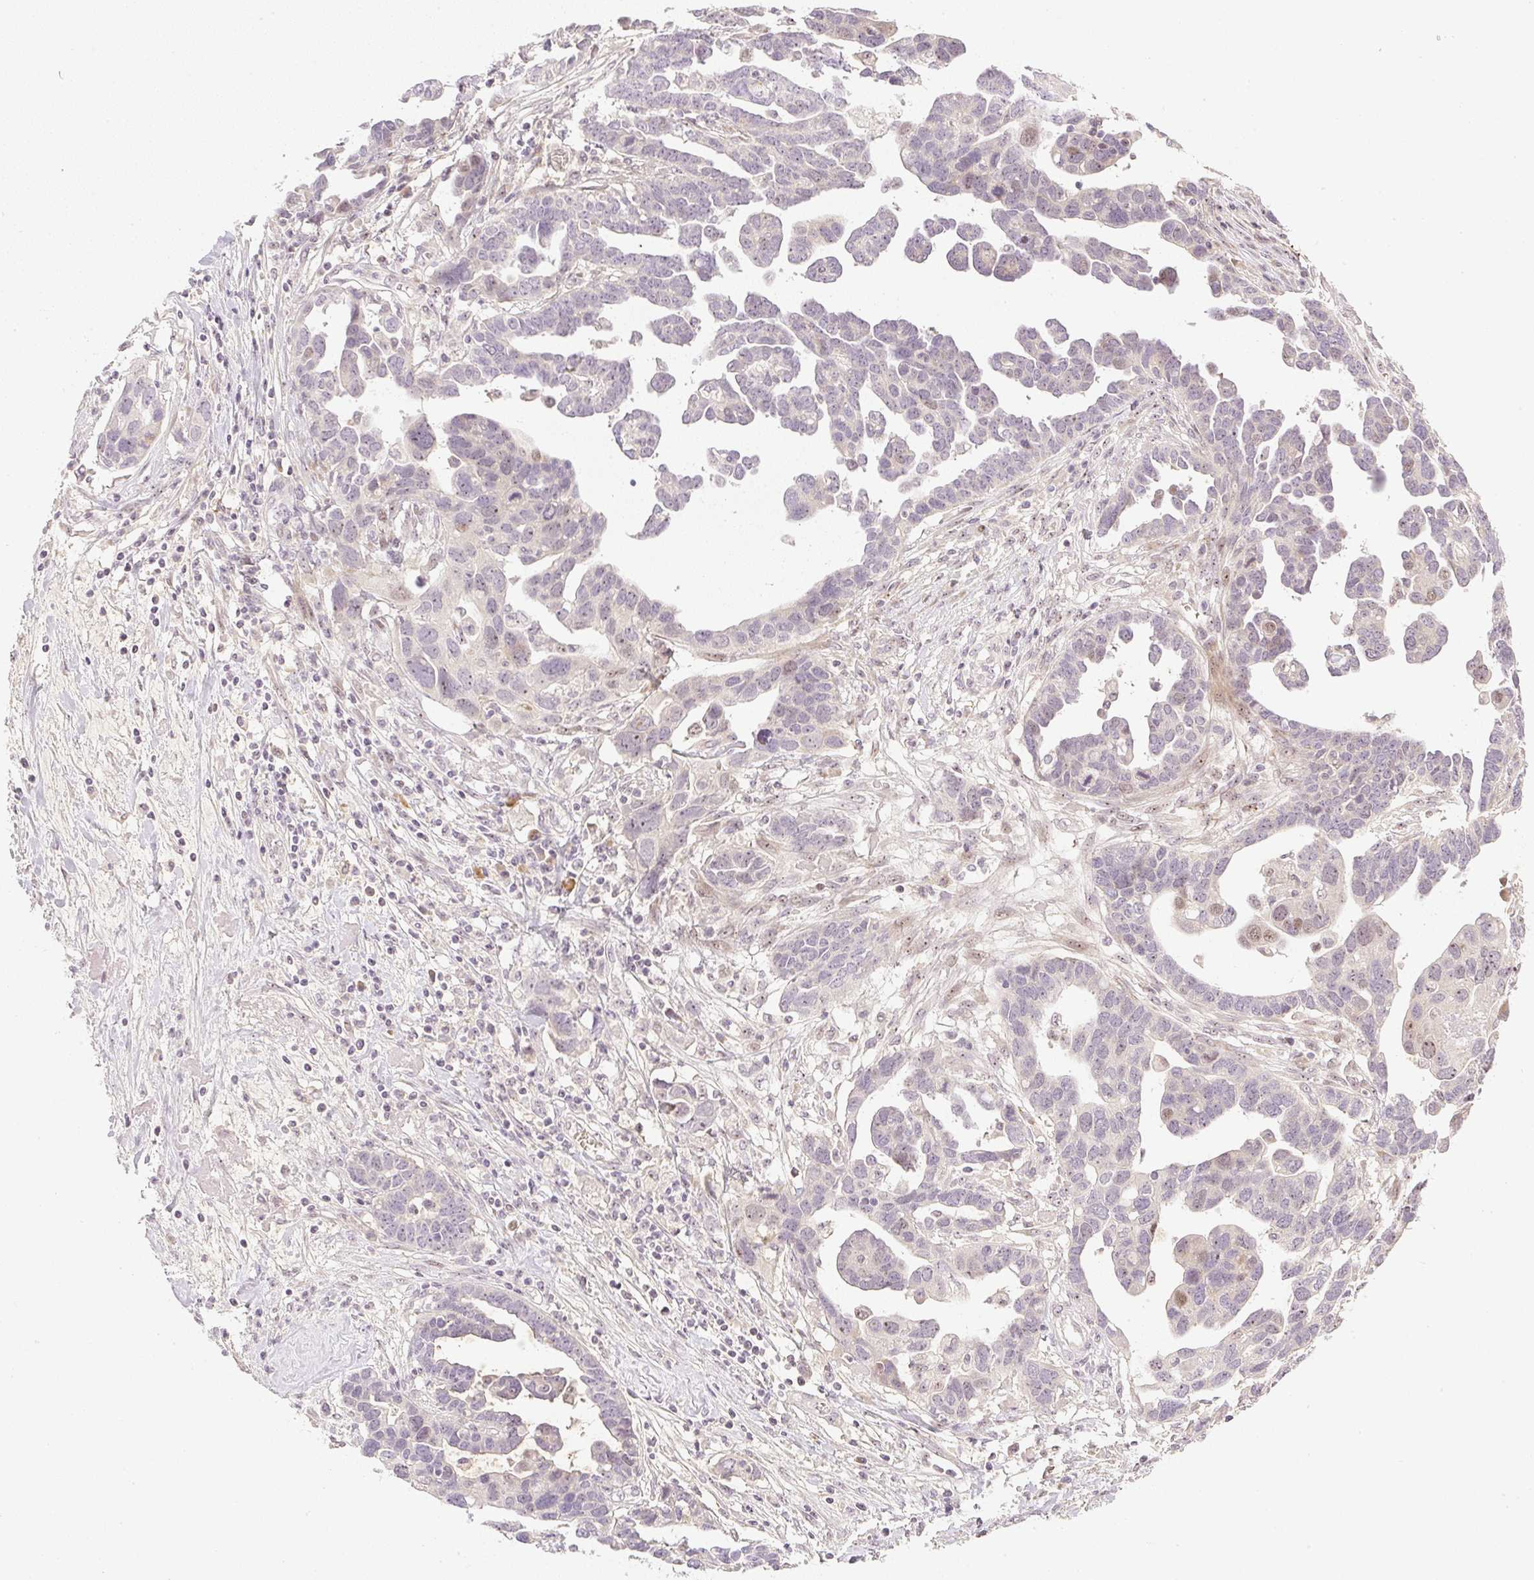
{"staining": {"intensity": "moderate", "quantity": "<25%", "location": "nuclear"}, "tissue": "ovarian cancer", "cell_type": "Tumor cells", "image_type": "cancer", "snomed": [{"axis": "morphology", "description": "Cystadenocarcinoma, serous, NOS"}, {"axis": "topography", "description": "Ovary"}], "caption": "Brown immunohistochemical staining in ovarian serous cystadenocarcinoma demonstrates moderate nuclear expression in about <25% of tumor cells.", "gene": "AAR2", "patient": {"sex": "female", "age": 54}}